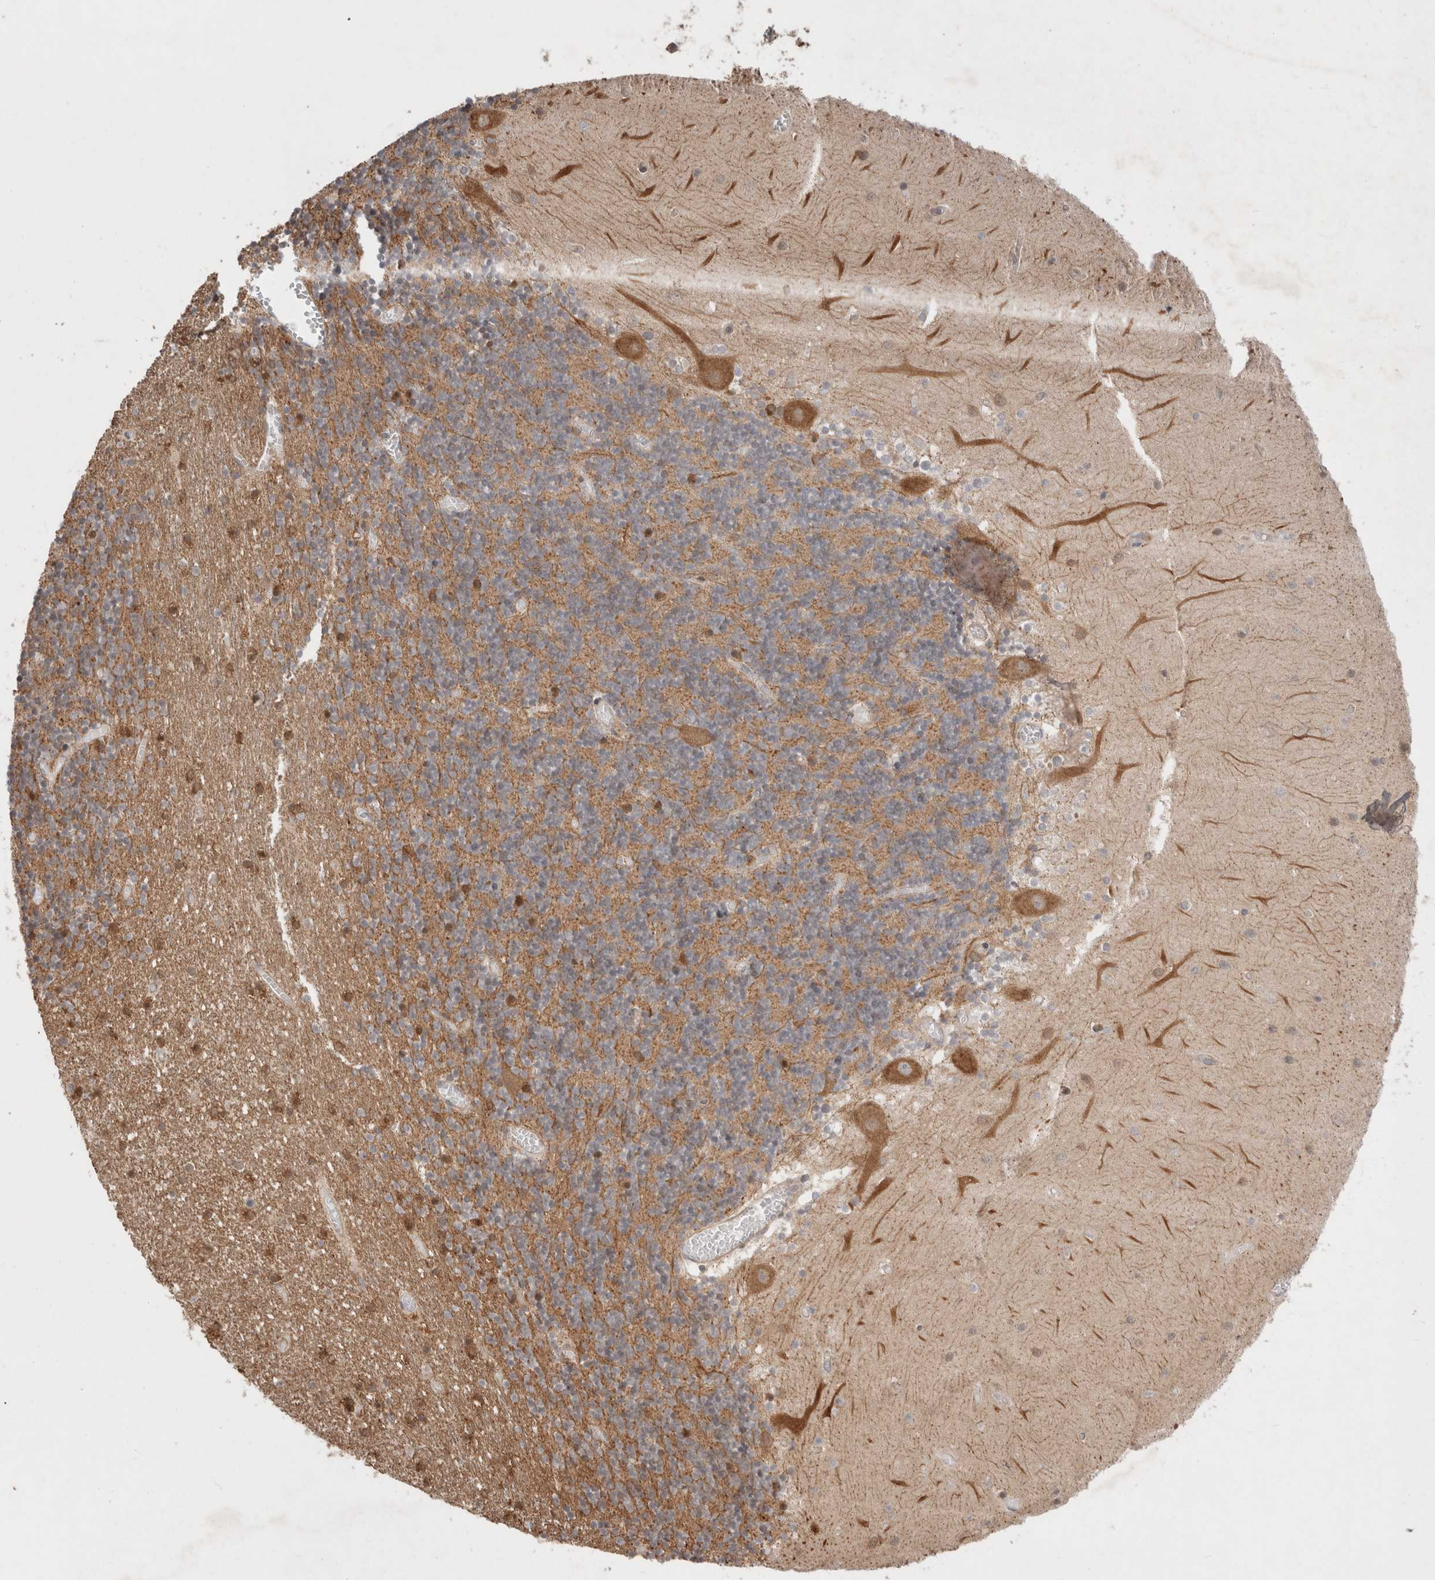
{"staining": {"intensity": "moderate", "quantity": ">75%", "location": "cytoplasmic/membranous"}, "tissue": "cerebellum", "cell_type": "Cells in granular layer", "image_type": "normal", "snomed": [{"axis": "morphology", "description": "Normal tissue, NOS"}, {"axis": "topography", "description": "Cerebellum"}], "caption": "Cells in granular layer exhibit medium levels of moderate cytoplasmic/membranous expression in about >75% of cells in unremarkable cerebellum. (DAB IHC with brightfield microscopy, high magnification).", "gene": "HROB", "patient": {"sex": "female", "age": 28}}